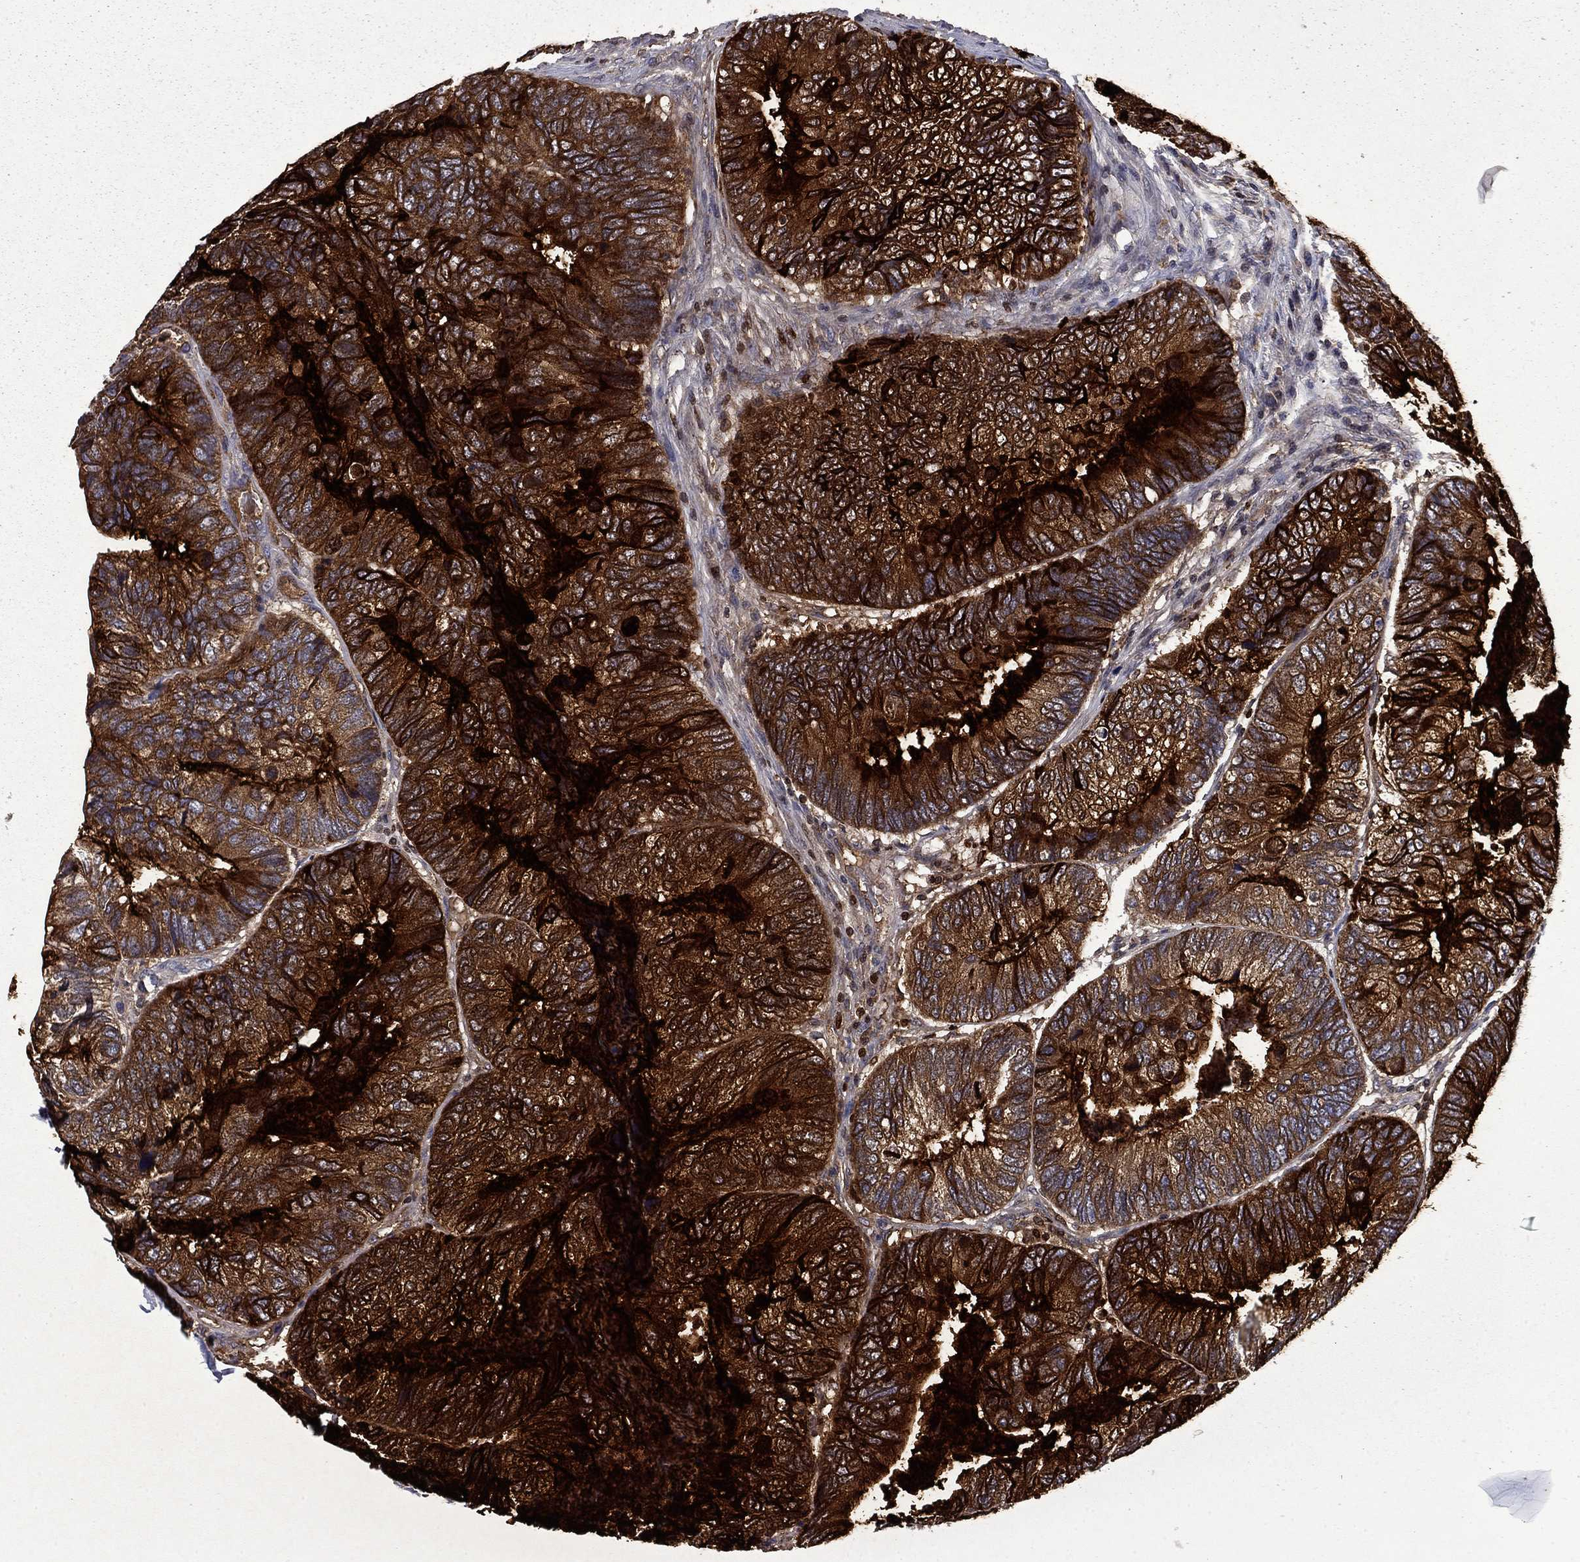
{"staining": {"intensity": "strong", "quantity": ">75%", "location": "cytoplasmic/membranous"}, "tissue": "colorectal cancer", "cell_type": "Tumor cells", "image_type": "cancer", "snomed": [{"axis": "morphology", "description": "Adenocarcinoma, NOS"}, {"axis": "topography", "description": "Colon"}], "caption": "Colorectal cancer was stained to show a protein in brown. There is high levels of strong cytoplasmic/membranous staining in about >75% of tumor cells. The protein of interest is stained brown, and the nuclei are stained in blue (DAB (3,3'-diaminobenzidine) IHC with brightfield microscopy, high magnification).", "gene": "CEACAM7", "patient": {"sex": "female", "age": 67}}